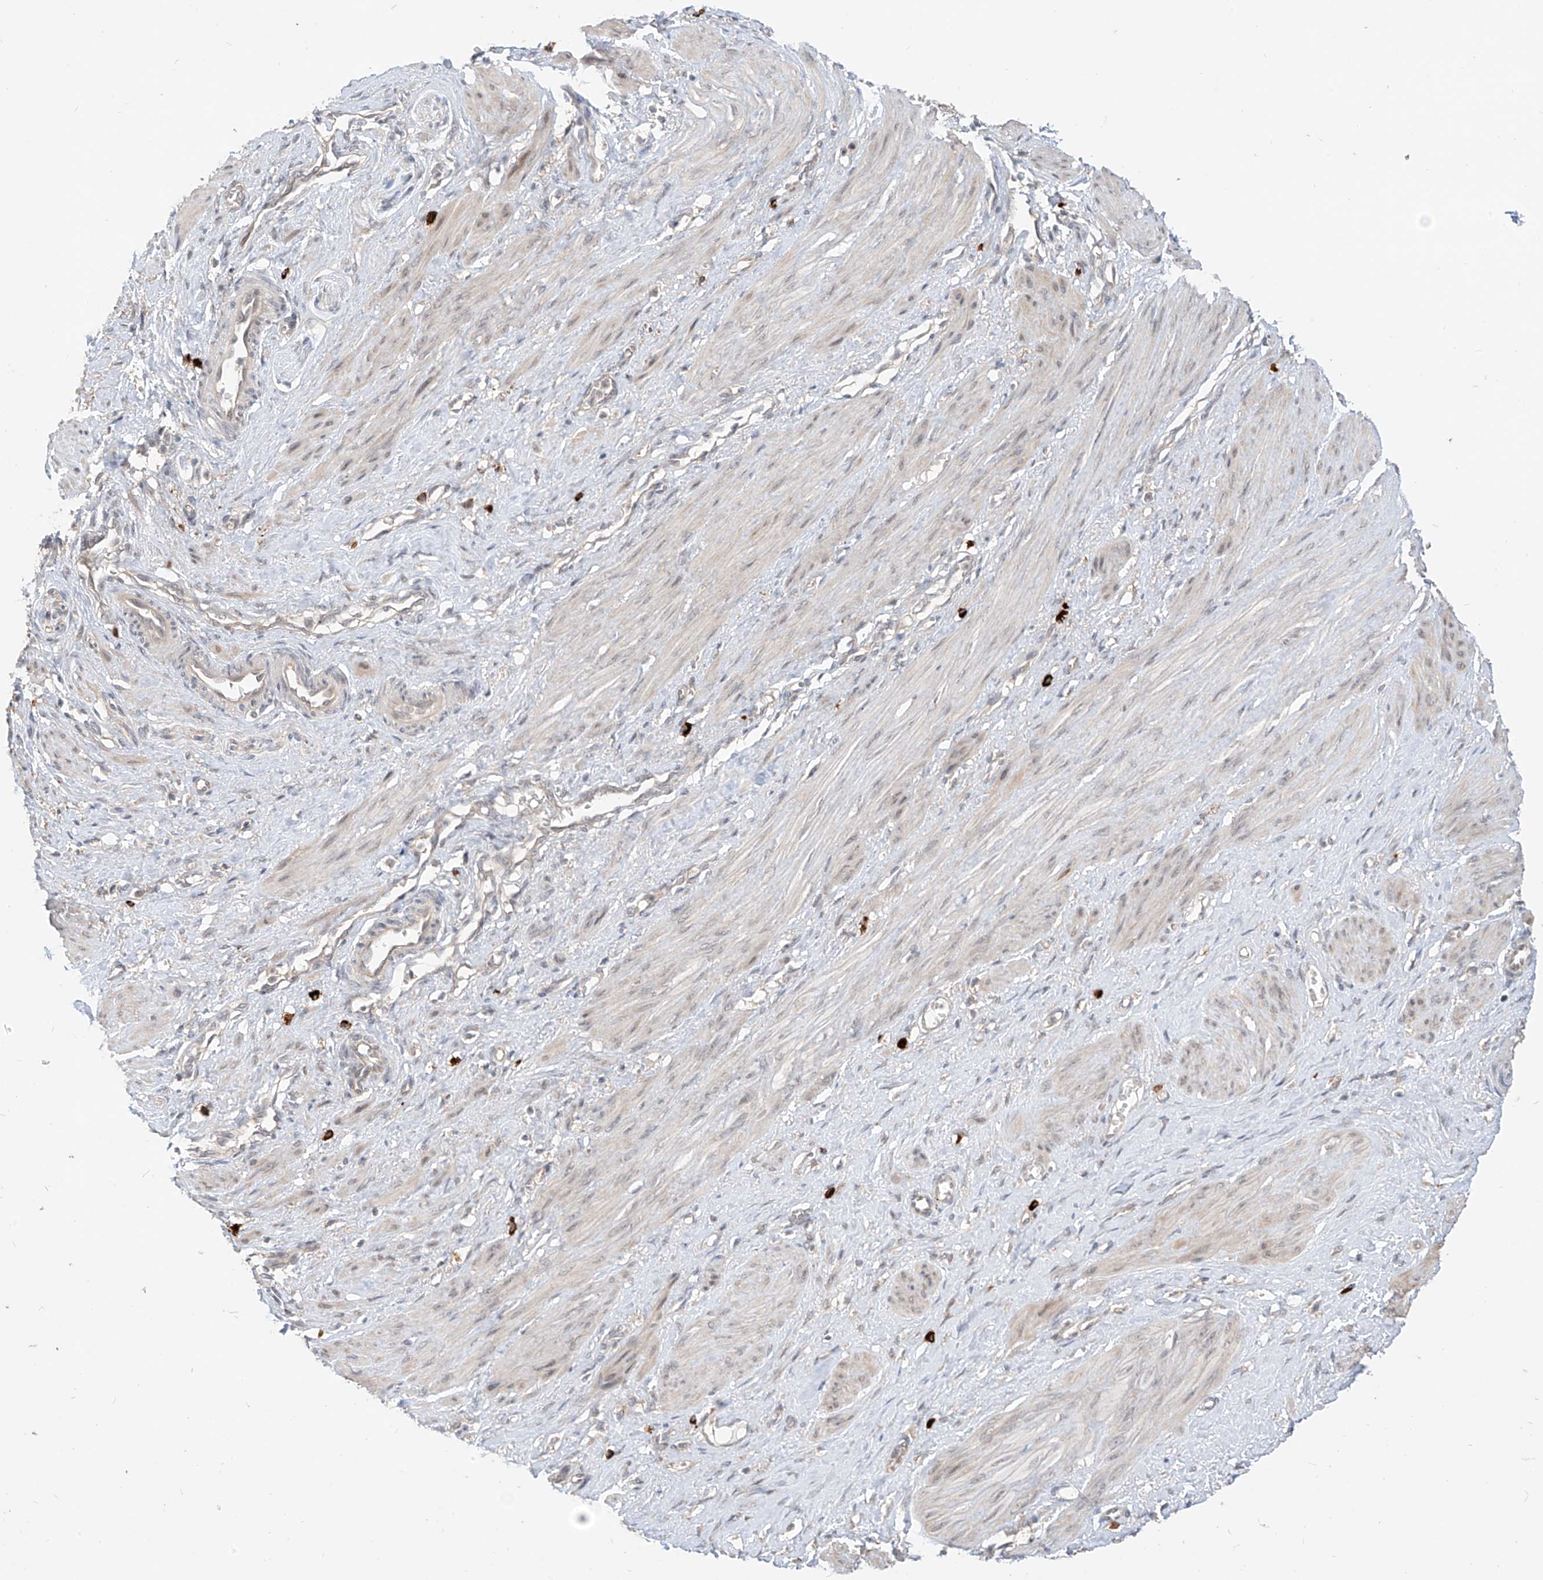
{"staining": {"intensity": "weak", "quantity": "25%-75%", "location": "cytoplasmic/membranous"}, "tissue": "smooth muscle", "cell_type": "Smooth muscle cells", "image_type": "normal", "snomed": [{"axis": "morphology", "description": "Normal tissue, NOS"}, {"axis": "topography", "description": "Endometrium"}], "caption": "Weak cytoplasmic/membranous protein positivity is appreciated in approximately 25%-75% of smooth muscle cells in smooth muscle. (Stains: DAB (3,3'-diaminobenzidine) in brown, nuclei in blue, Microscopy: brightfield microscopy at high magnification).", "gene": "MTUS2", "patient": {"sex": "female", "age": 33}}